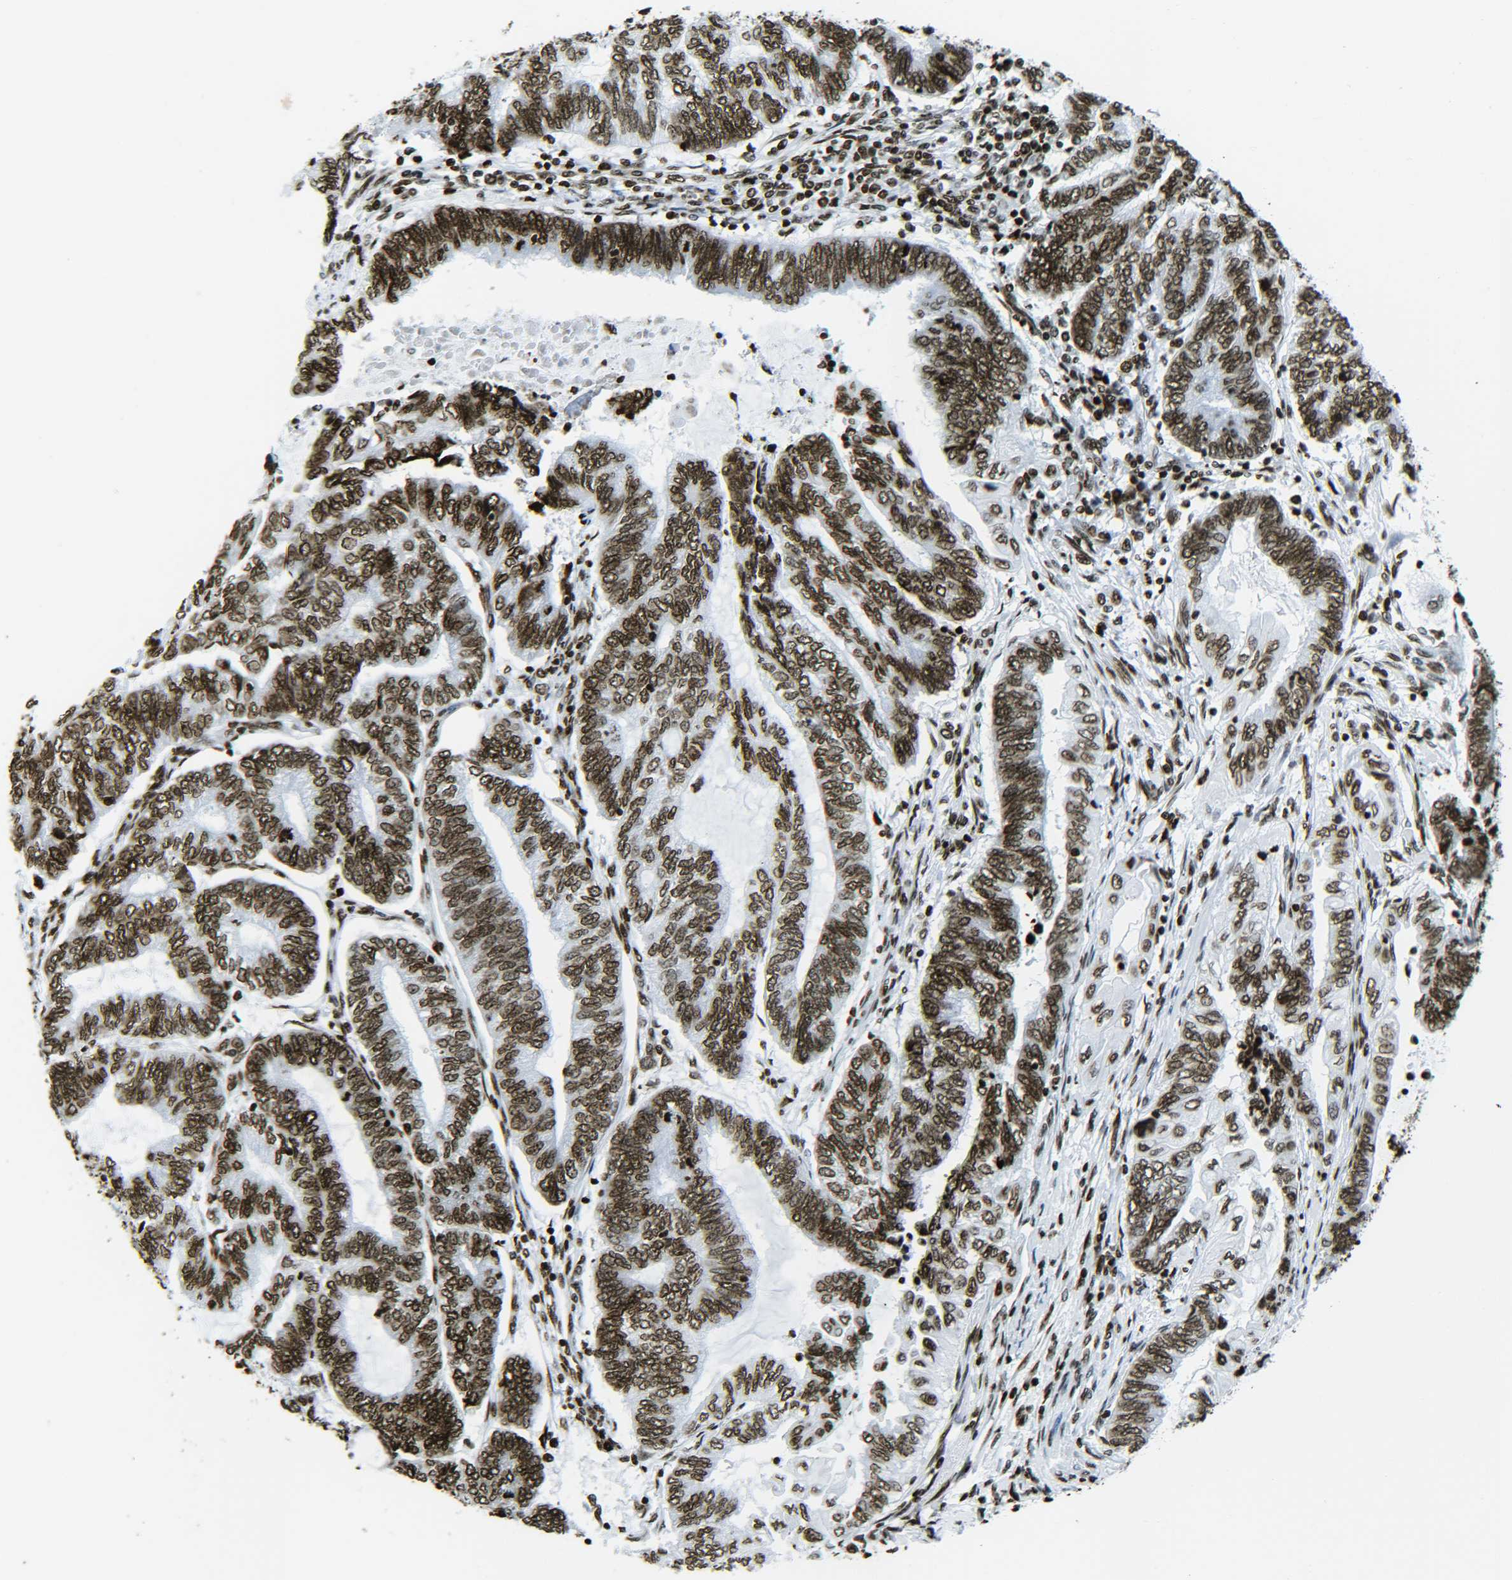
{"staining": {"intensity": "strong", "quantity": ">75%", "location": "nuclear"}, "tissue": "endometrial cancer", "cell_type": "Tumor cells", "image_type": "cancer", "snomed": [{"axis": "morphology", "description": "Adenocarcinoma, NOS"}, {"axis": "topography", "description": "Uterus"}, {"axis": "topography", "description": "Endometrium"}], "caption": "Adenocarcinoma (endometrial) stained with a protein marker demonstrates strong staining in tumor cells.", "gene": "H2AX", "patient": {"sex": "female", "age": 70}}